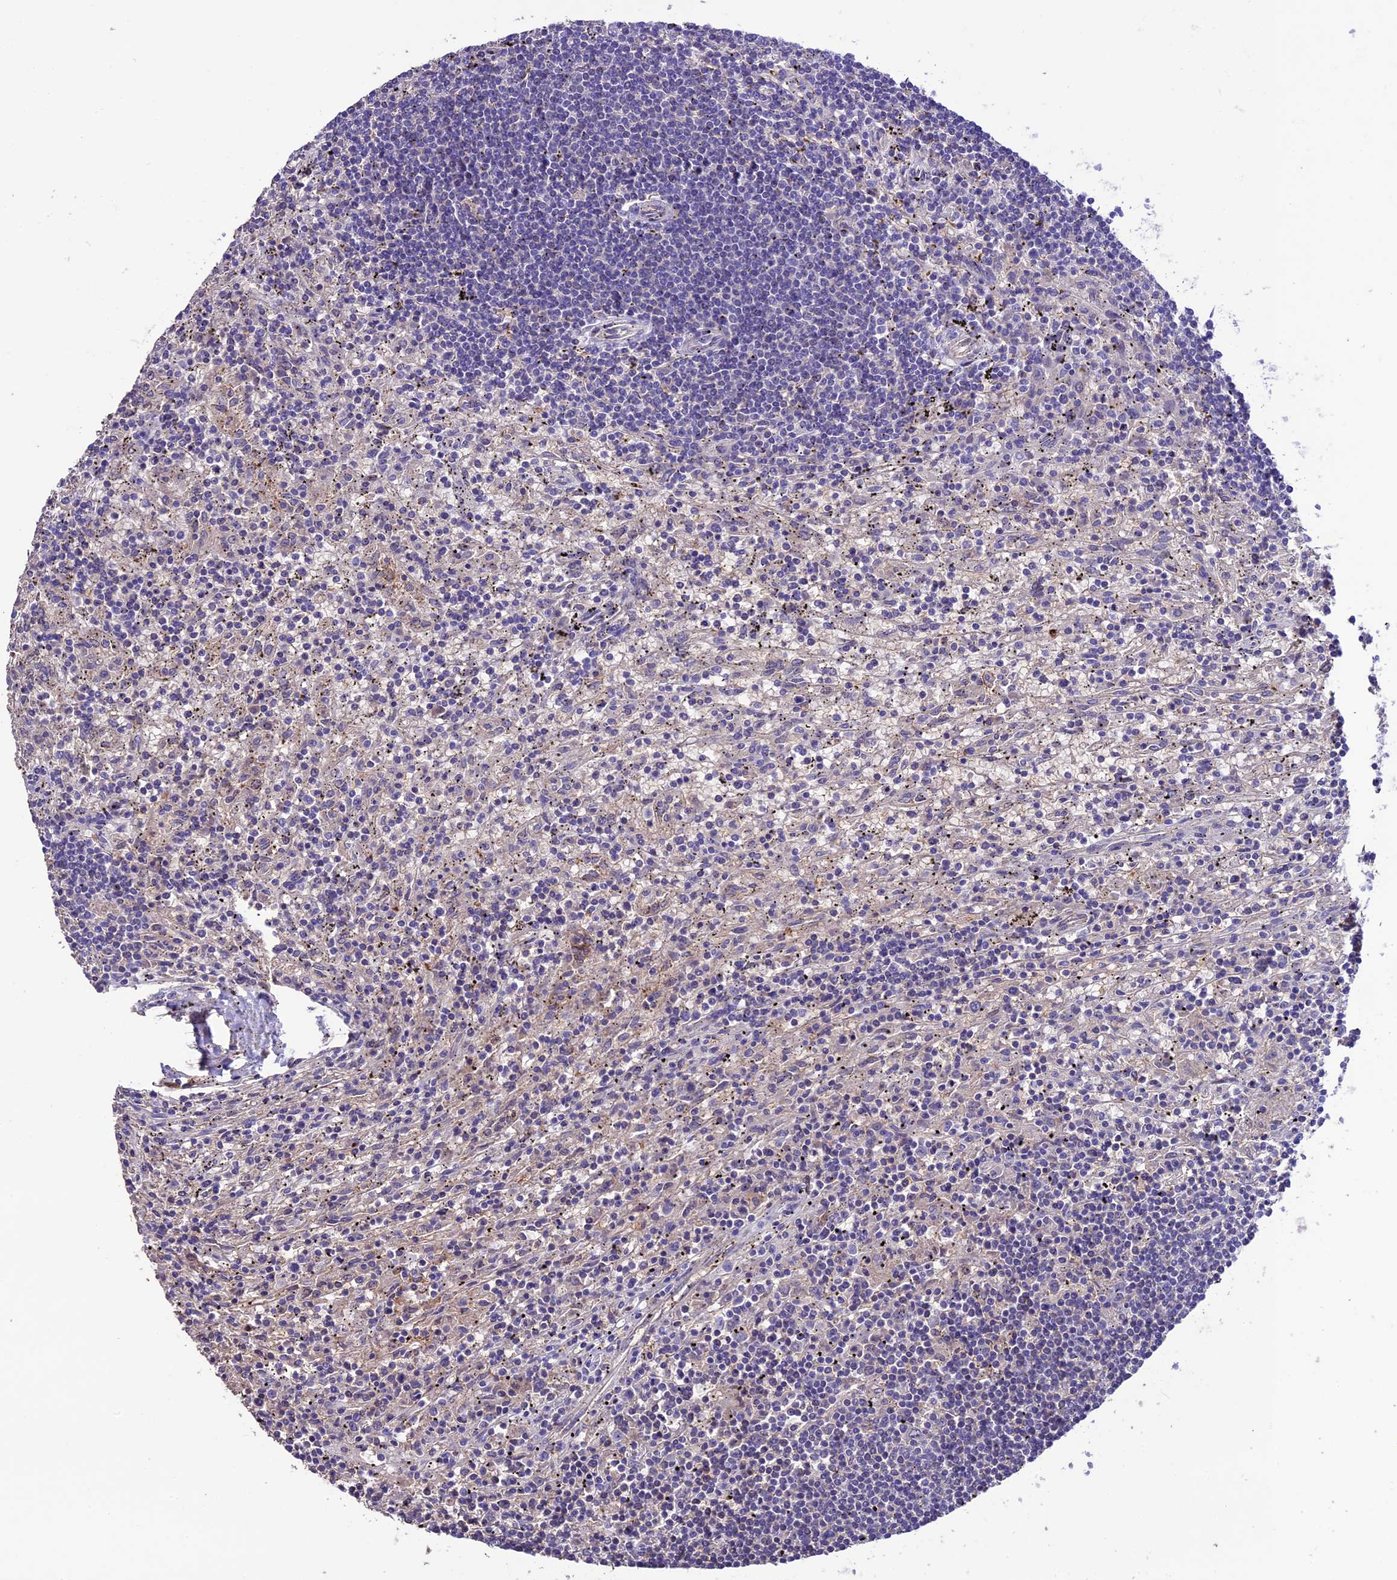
{"staining": {"intensity": "negative", "quantity": "none", "location": "none"}, "tissue": "lymphoma", "cell_type": "Tumor cells", "image_type": "cancer", "snomed": [{"axis": "morphology", "description": "Malignant lymphoma, non-Hodgkin's type, Low grade"}, {"axis": "topography", "description": "Spleen"}], "caption": "Immunohistochemistry of human malignant lymphoma, non-Hodgkin's type (low-grade) displays no staining in tumor cells.", "gene": "TCP11L2", "patient": {"sex": "male", "age": 76}}